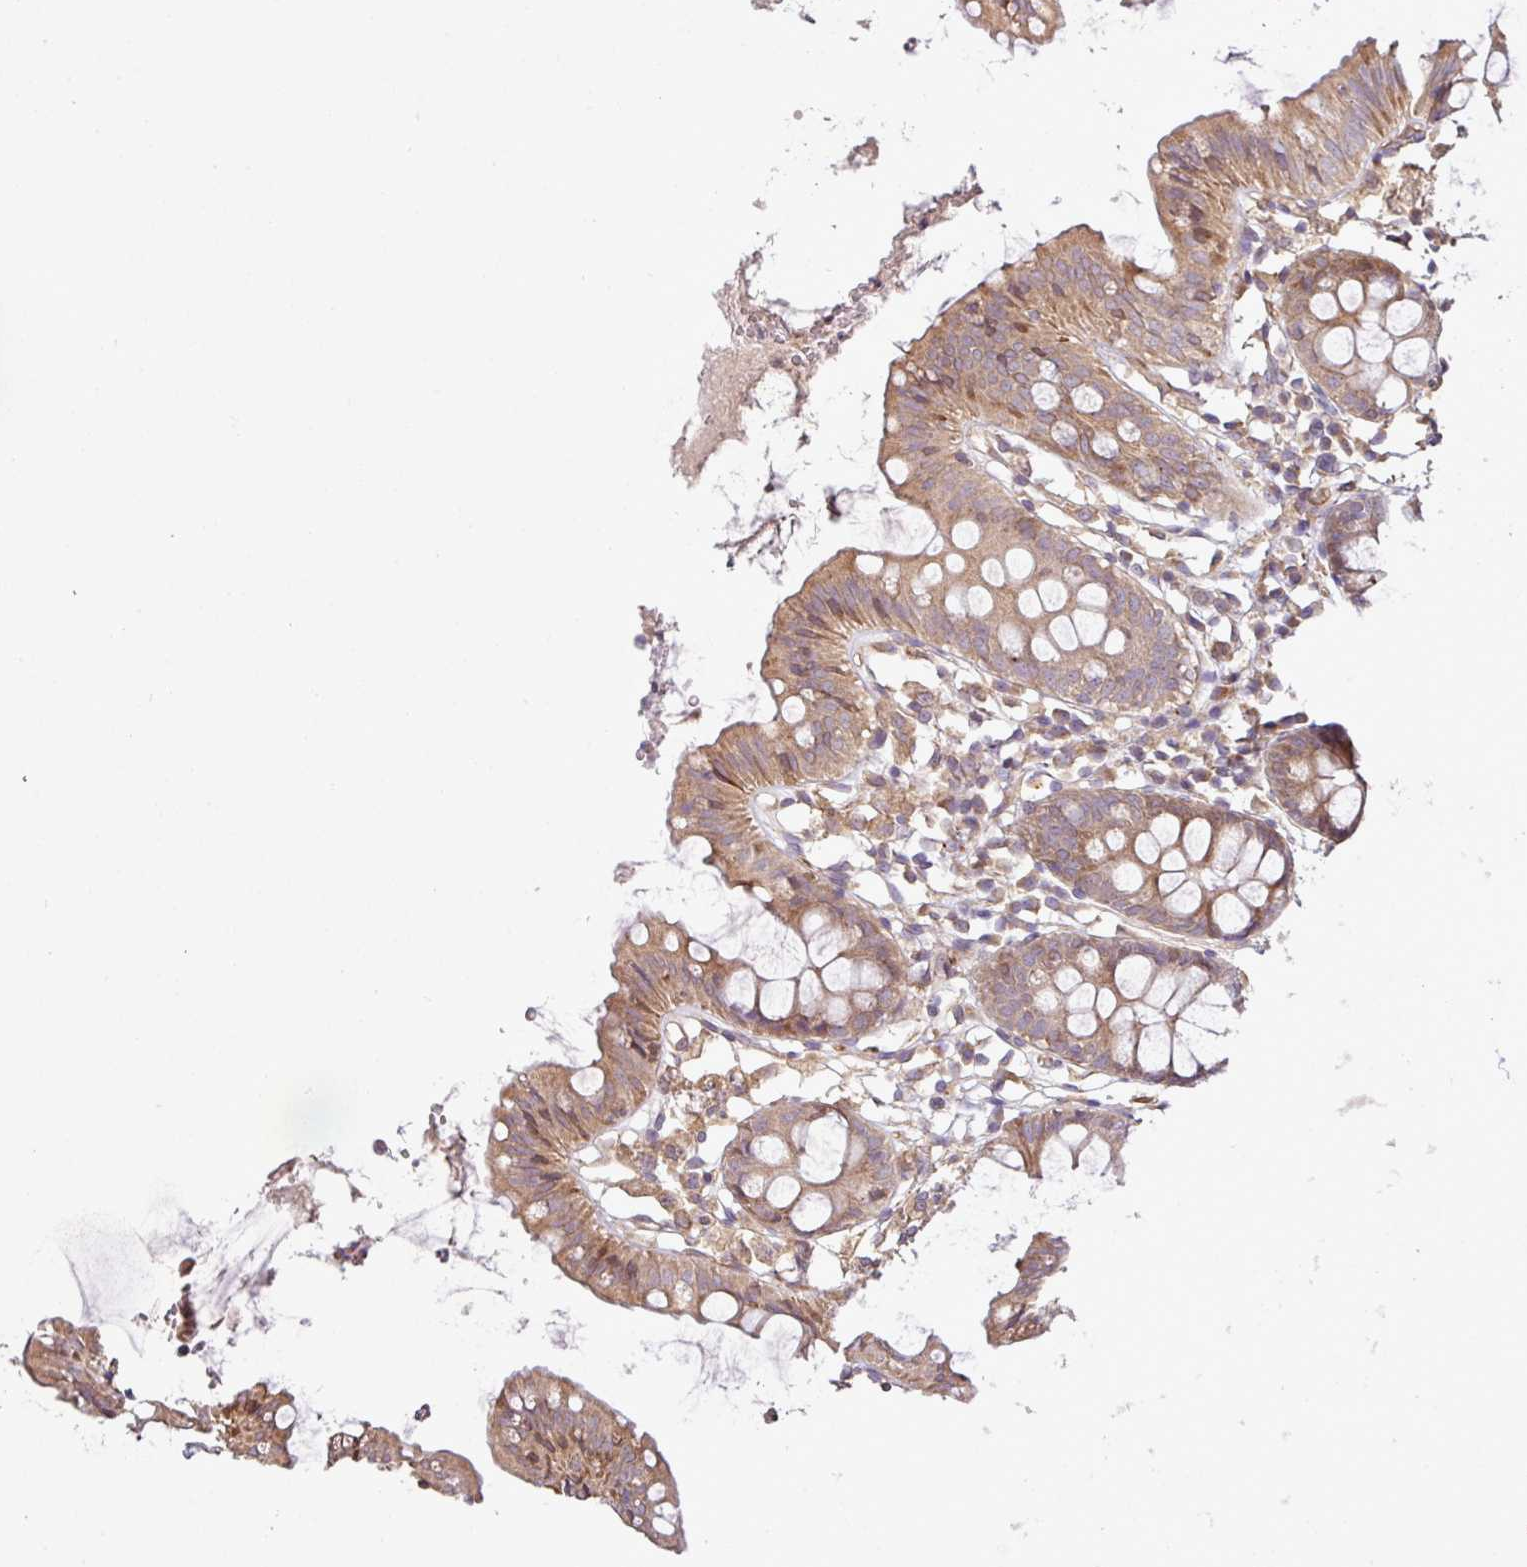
{"staining": {"intensity": "moderate", "quantity": ">75%", "location": "cytoplasmic/membranous"}, "tissue": "colon", "cell_type": "Endothelial cells", "image_type": "normal", "snomed": [{"axis": "morphology", "description": "Normal tissue, NOS"}, {"axis": "topography", "description": "Colon"}], "caption": "Colon stained with DAB immunohistochemistry exhibits medium levels of moderate cytoplasmic/membranous positivity in approximately >75% of endothelial cells.", "gene": "COX18", "patient": {"sex": "female", "age": 84}}